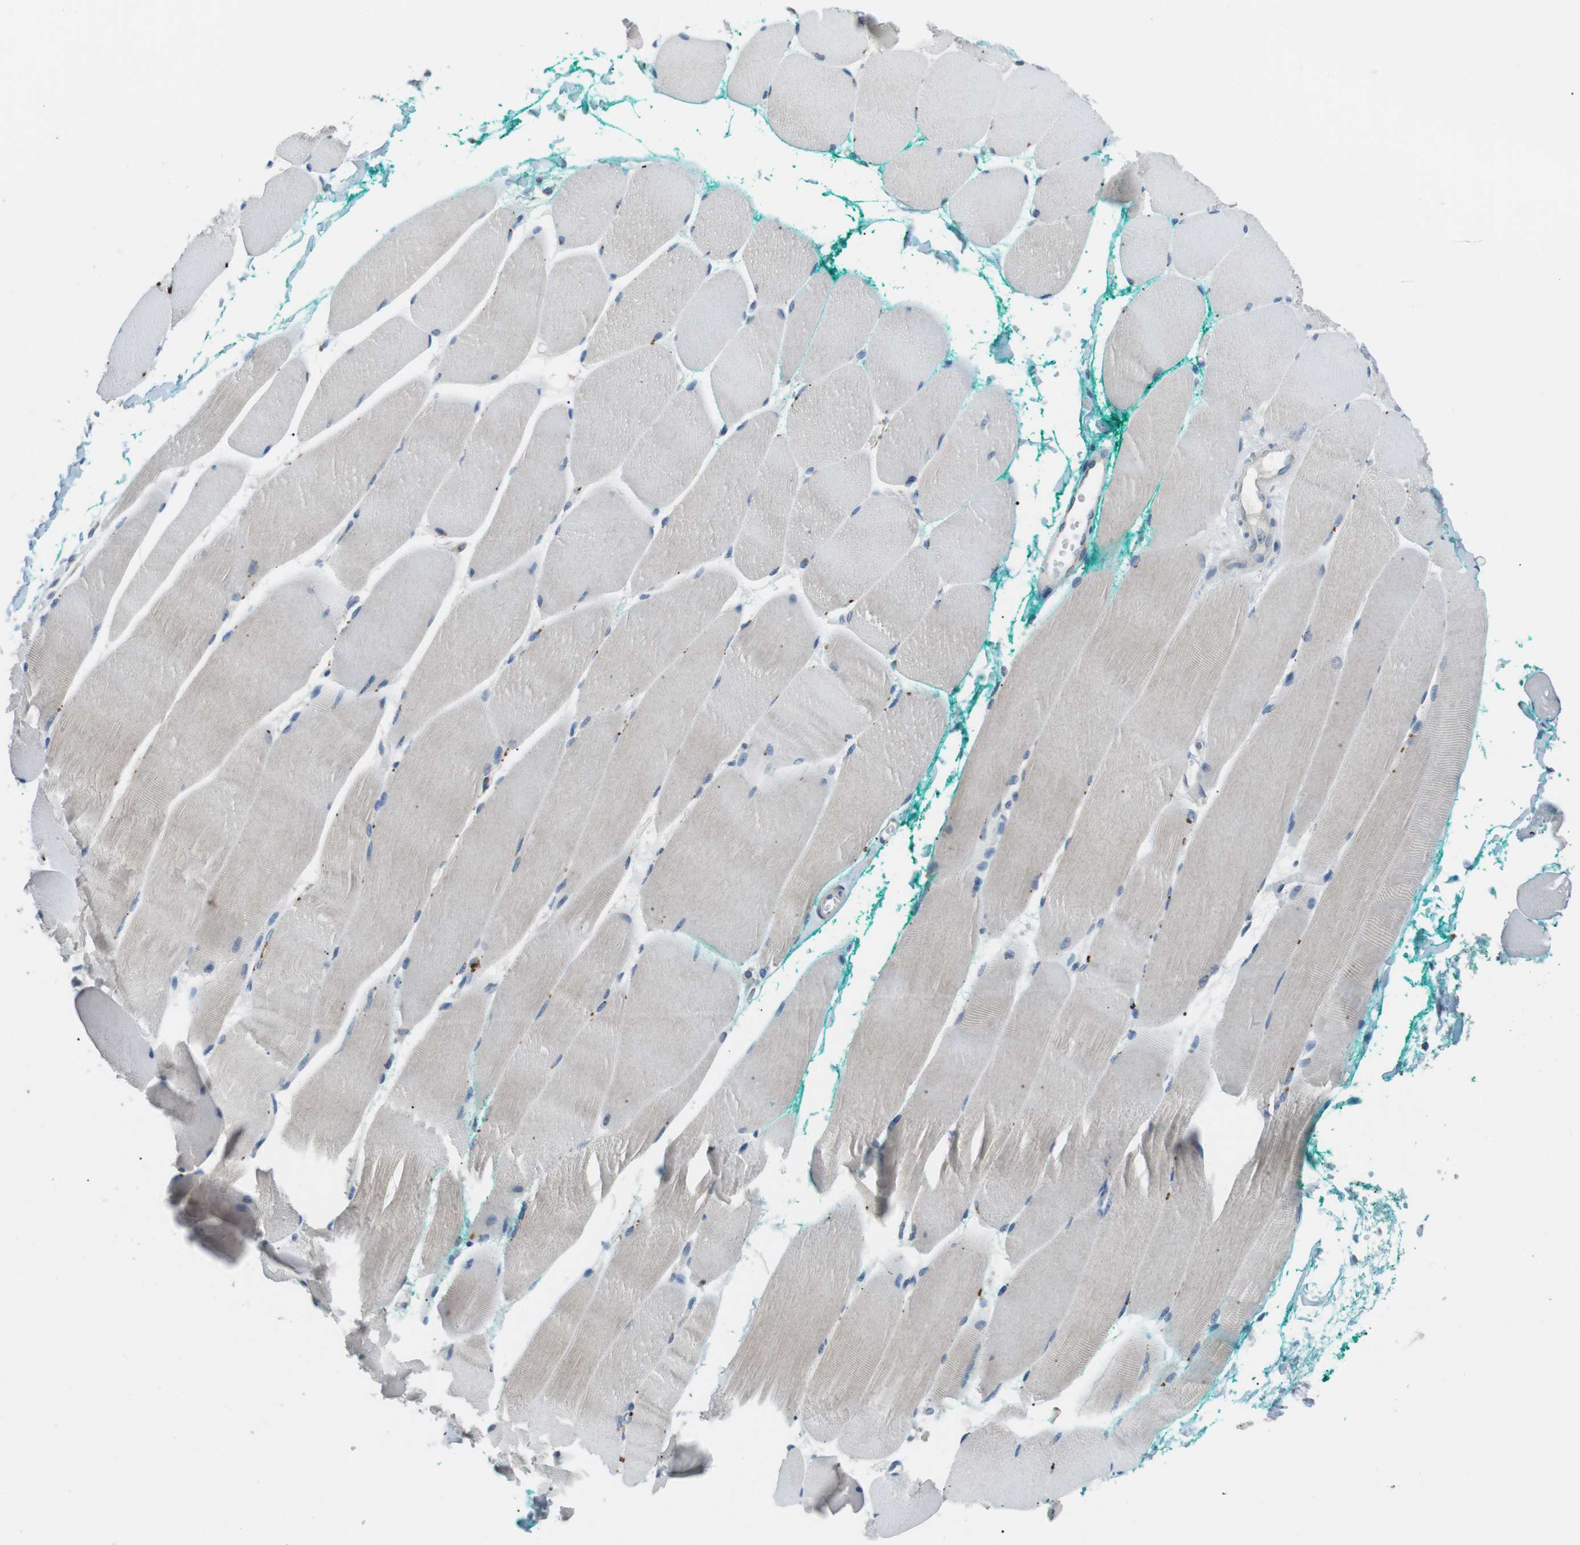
{"staining": {"intensity": "moderate", "quantity": "<25%", "location": "cytoplasmic/membranous"}, "tissue": "skeletal muscle", "cell_type": "Myocytes", "image_type": "normal", "snomed": [{"axis": "morphology", "description": "Normal tissue, NOS"}, {"axis": "morphology", "description": "Squamous cell carcinoma, NOS"}, {"axis": "topography", "description": "Skeletal muscle"}], "caption": "Skeletal muscle stained with IHC reveals moderate cytoplasmic/membranous expression in about <25% of myocytes. (DAB IHC, brown staining for protein, blue staining for nuclei).", "gene": "BACE1", "patient": {"sex": "male", "age": 51}}